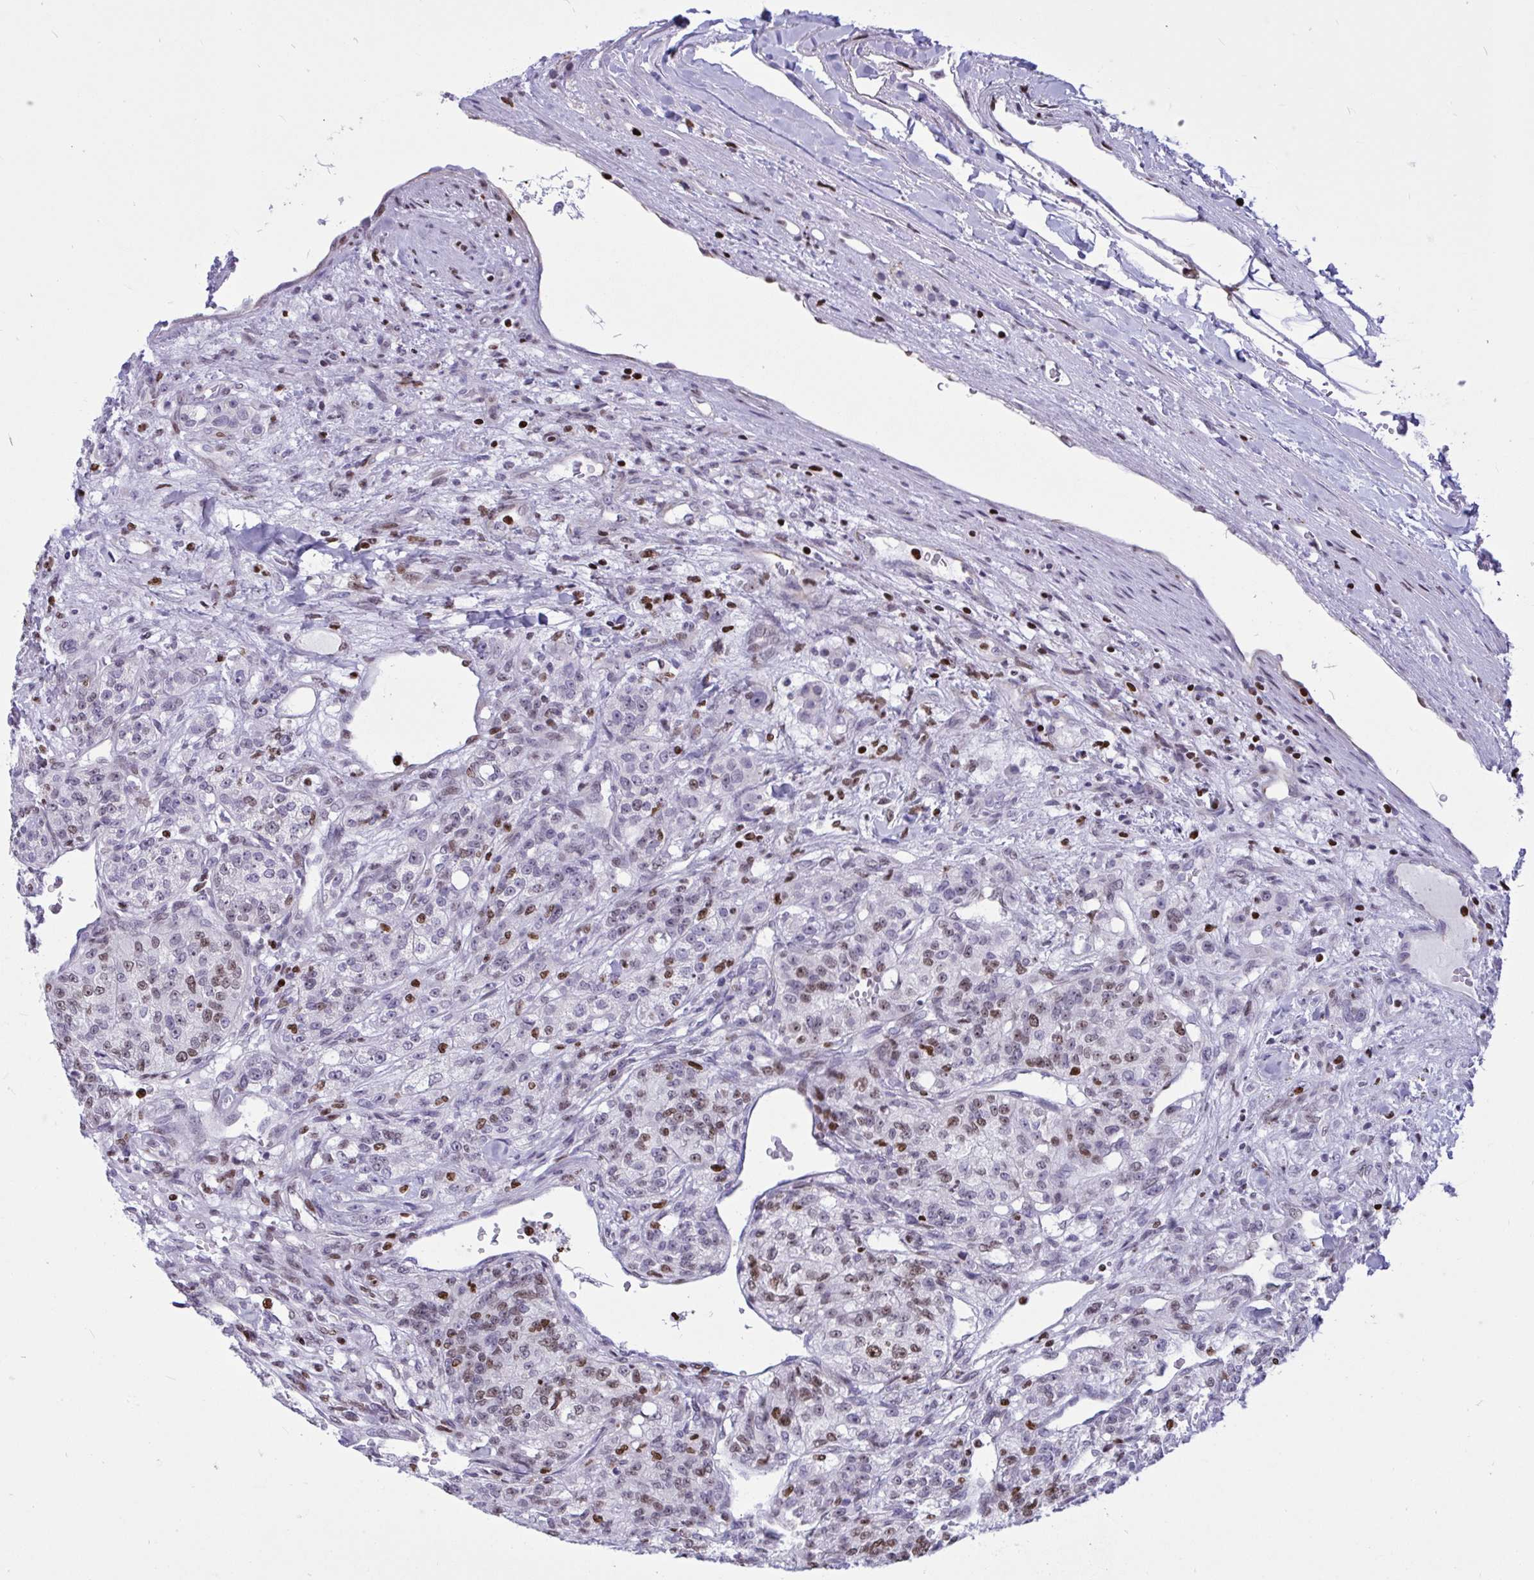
{"staining": {"intensity": "weak", "quantity": "25%-75%", "location": "nuclear"}, "tissue": "renal cancer", "cell_type": "Tumor cells", "image_type": "cancer", "snomed": [{"axis": "morphology", "description": "Adenocarcinoma, NOS"}, {"axis": "topography", "description": "Kidney"}], "caption": "Weak nuclear protein staining is appreciated in approximately 25%-75% of tumor cells in renal adenocarcinoma.", "gene": "HMGB2", "patient": {"sex": "female", "age": 63}}